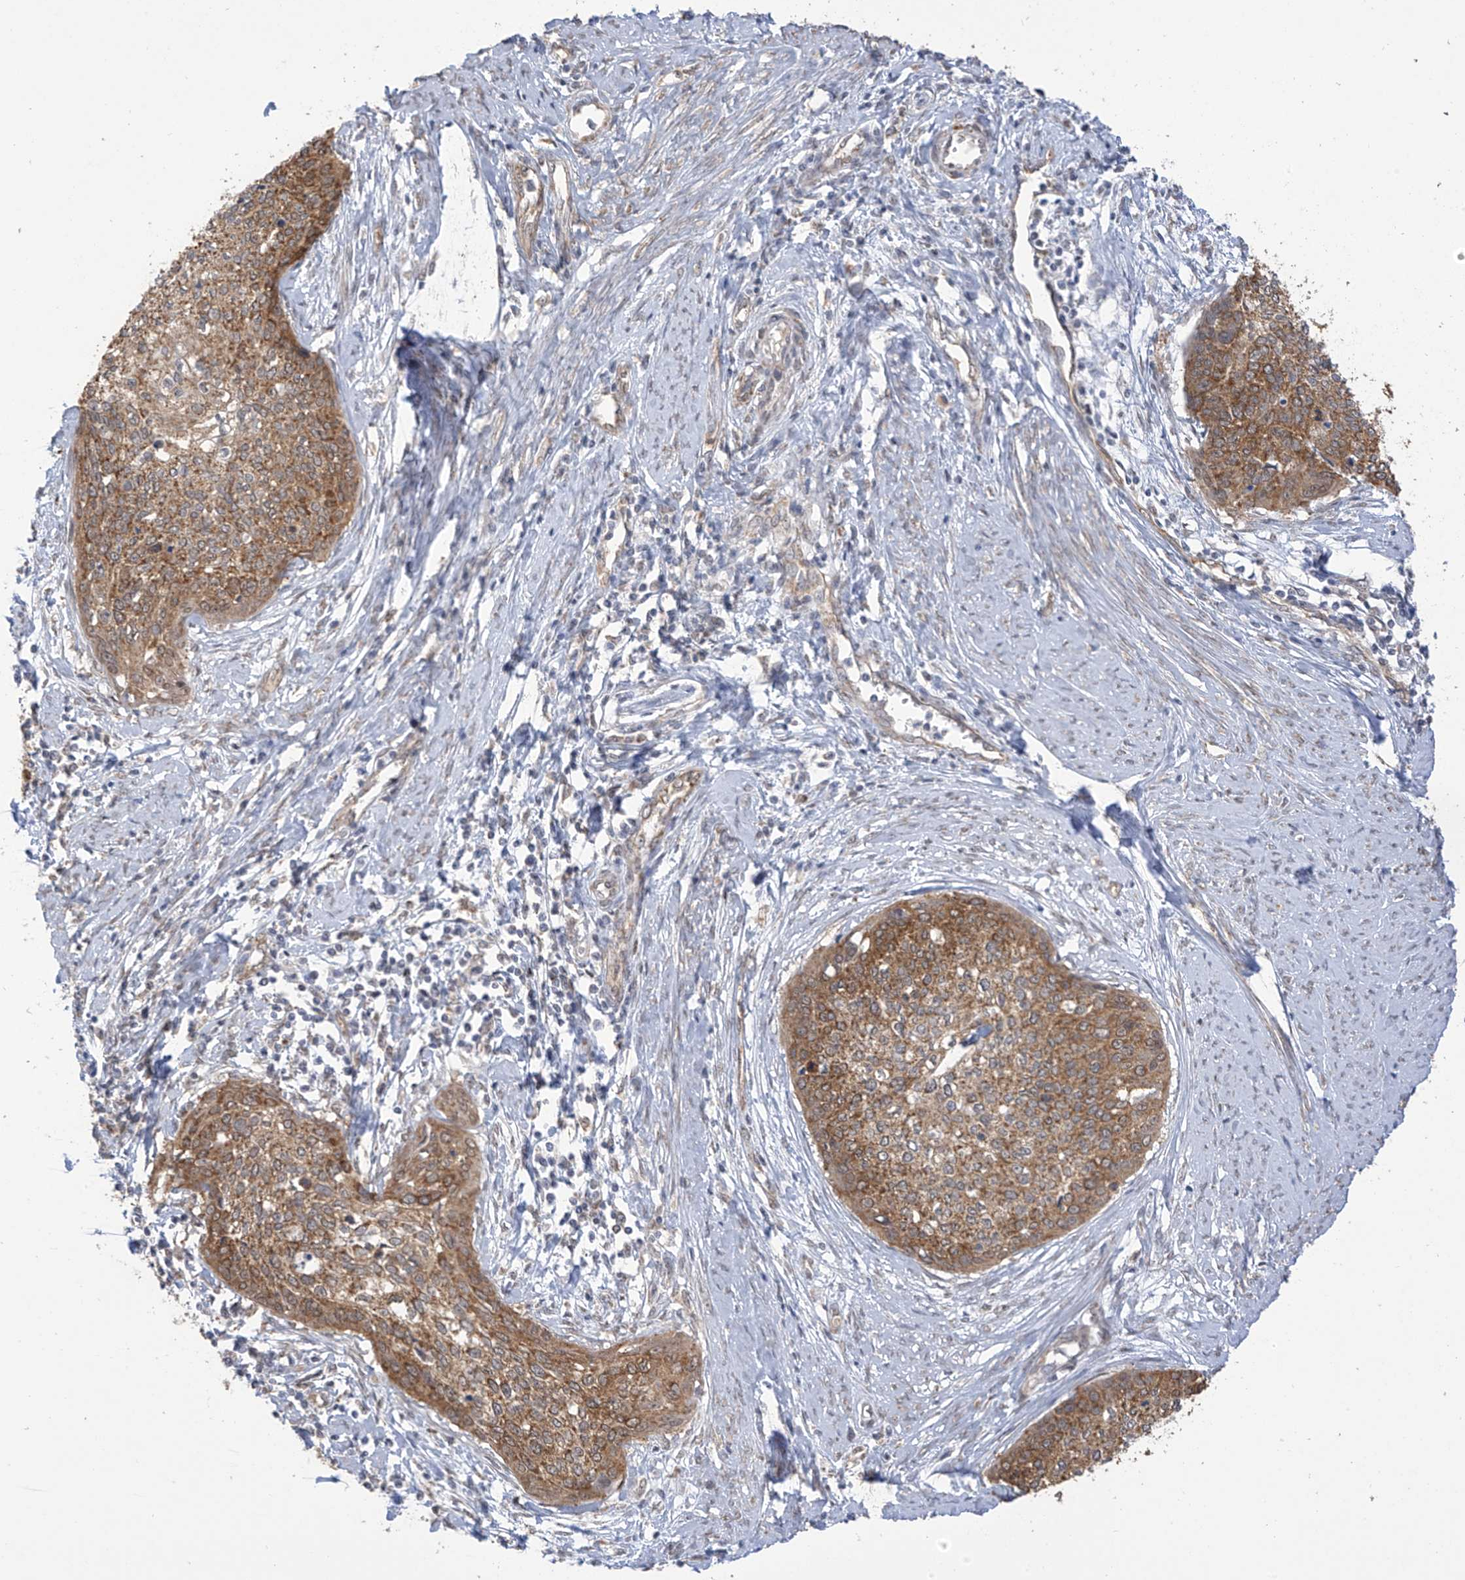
{"staining": {"intensity": "strong", "quantity": ">75%", "location": "cytoplasmic/membranous"}, "tissue": "cervical cancer", "cell_type": "Tumor cells", "image_type": "cancer", "snomed": [{"axis": "morphology", "description": "Squamous cell carcinoma, NOS"}, {"axis": "topography", "description": "Cervix"}], "caption": "IHC of human squamous cell carcinoma (cervical) shows high levels of strong cytoplasmic/membranous expression in about >75% of tumor cells.", "gene": "KIAA1522", "patient": {"sex": "female", "age": 37}}